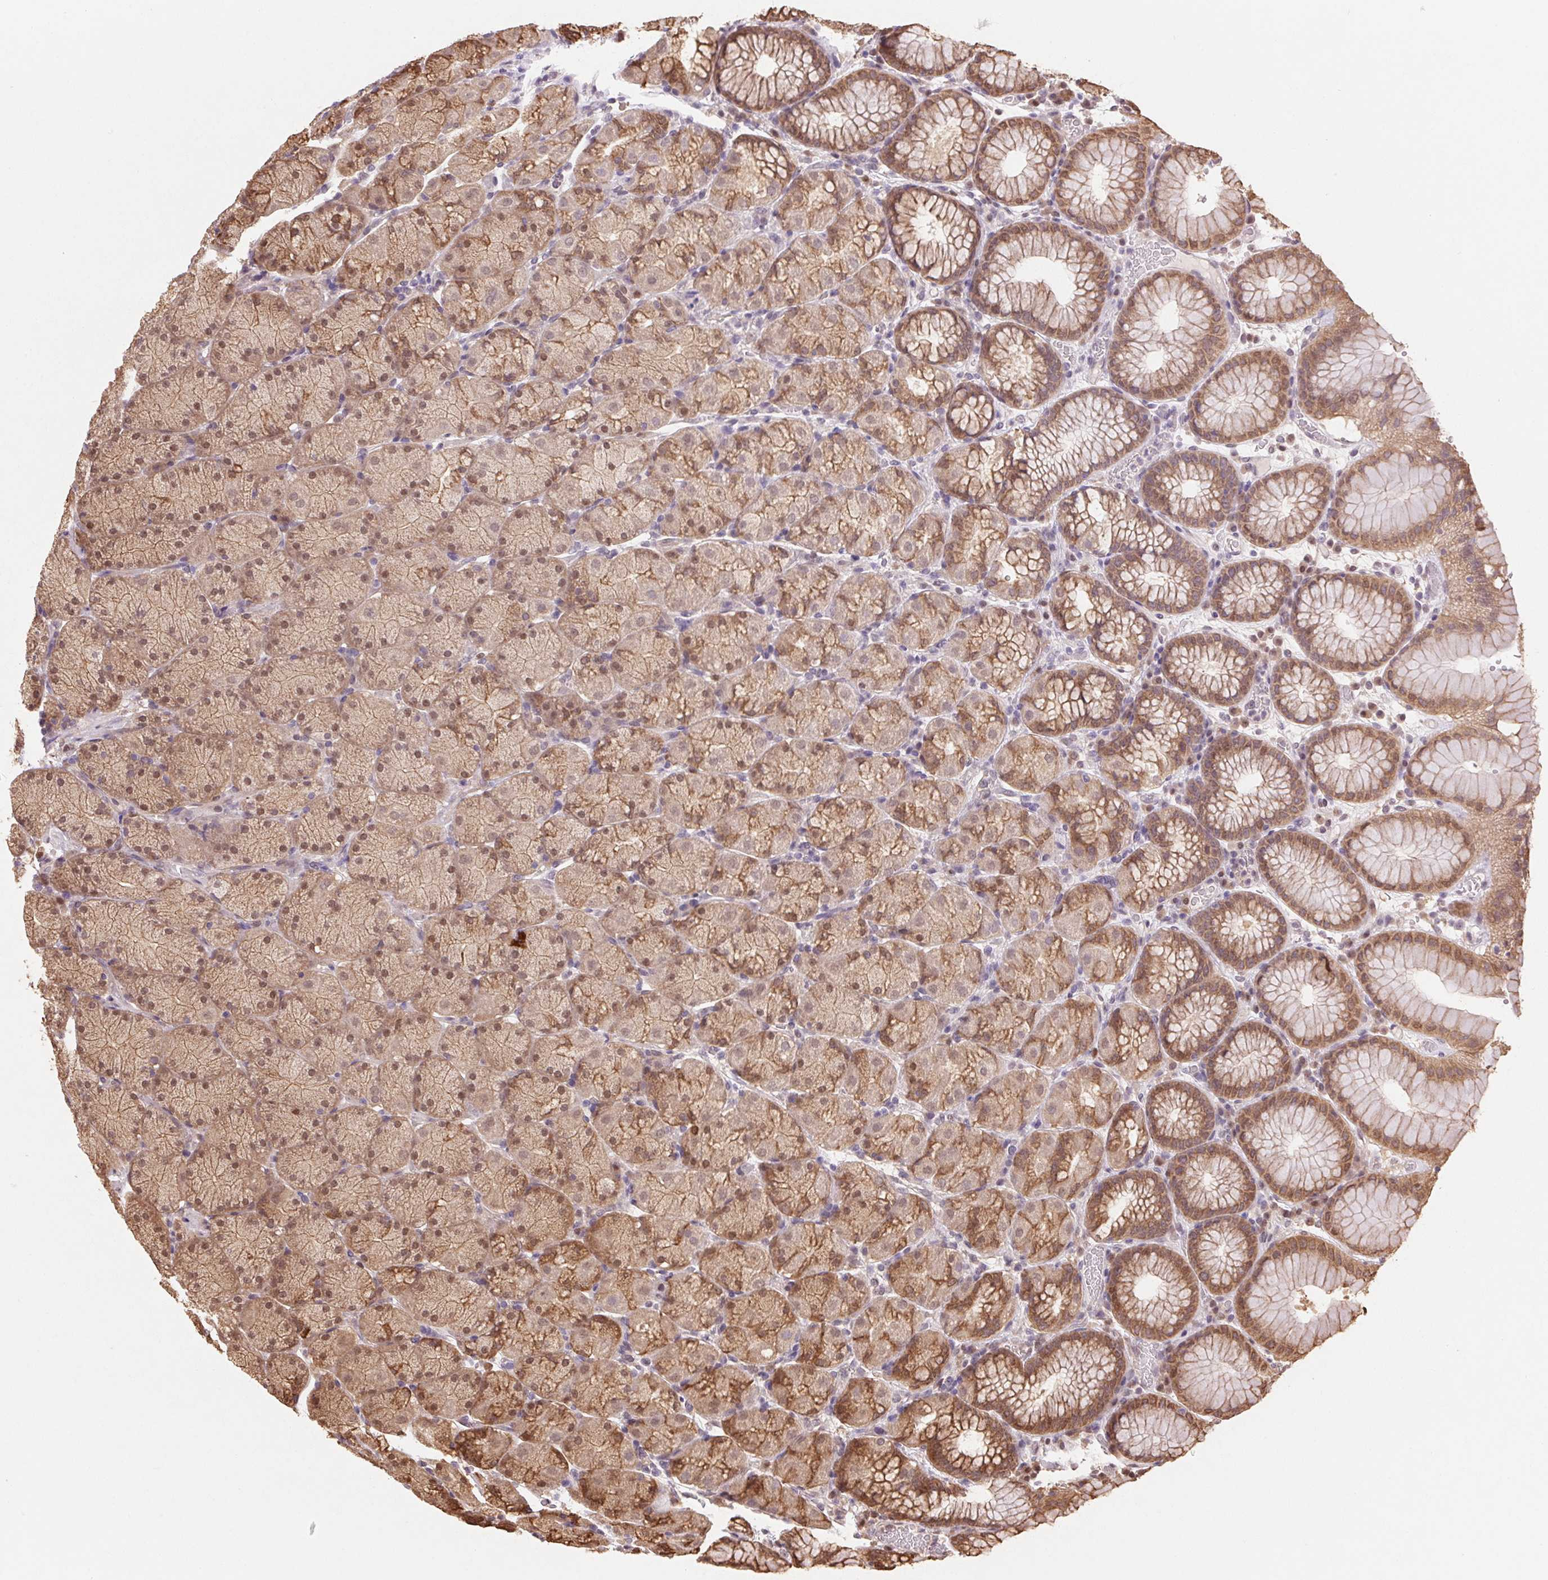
{"staining": {"intensity": "moderate", "quantity": ">75%", "location": "cytoplasmic/membranous,nuclear"}, "tissue": "stomach", "cell_type": "Glandular cells", "image_type": "normal", "snomed": [{"axis": "morphology", "description": "Normal tissue, NOS"}, {"axis": "topography", "description": "Stomach, upper"}, {"axis": "topography", "description": "Stomach"}], "caption": "Approximately >75% of glandular cells in normal stomach demonstrate moderate cytoplasmic/membranous,nuclear protein positivity as visualized by brown immunohistochemical staining.", "gene": "CUTA", "patient": {"sex": "male", "age": 76}}